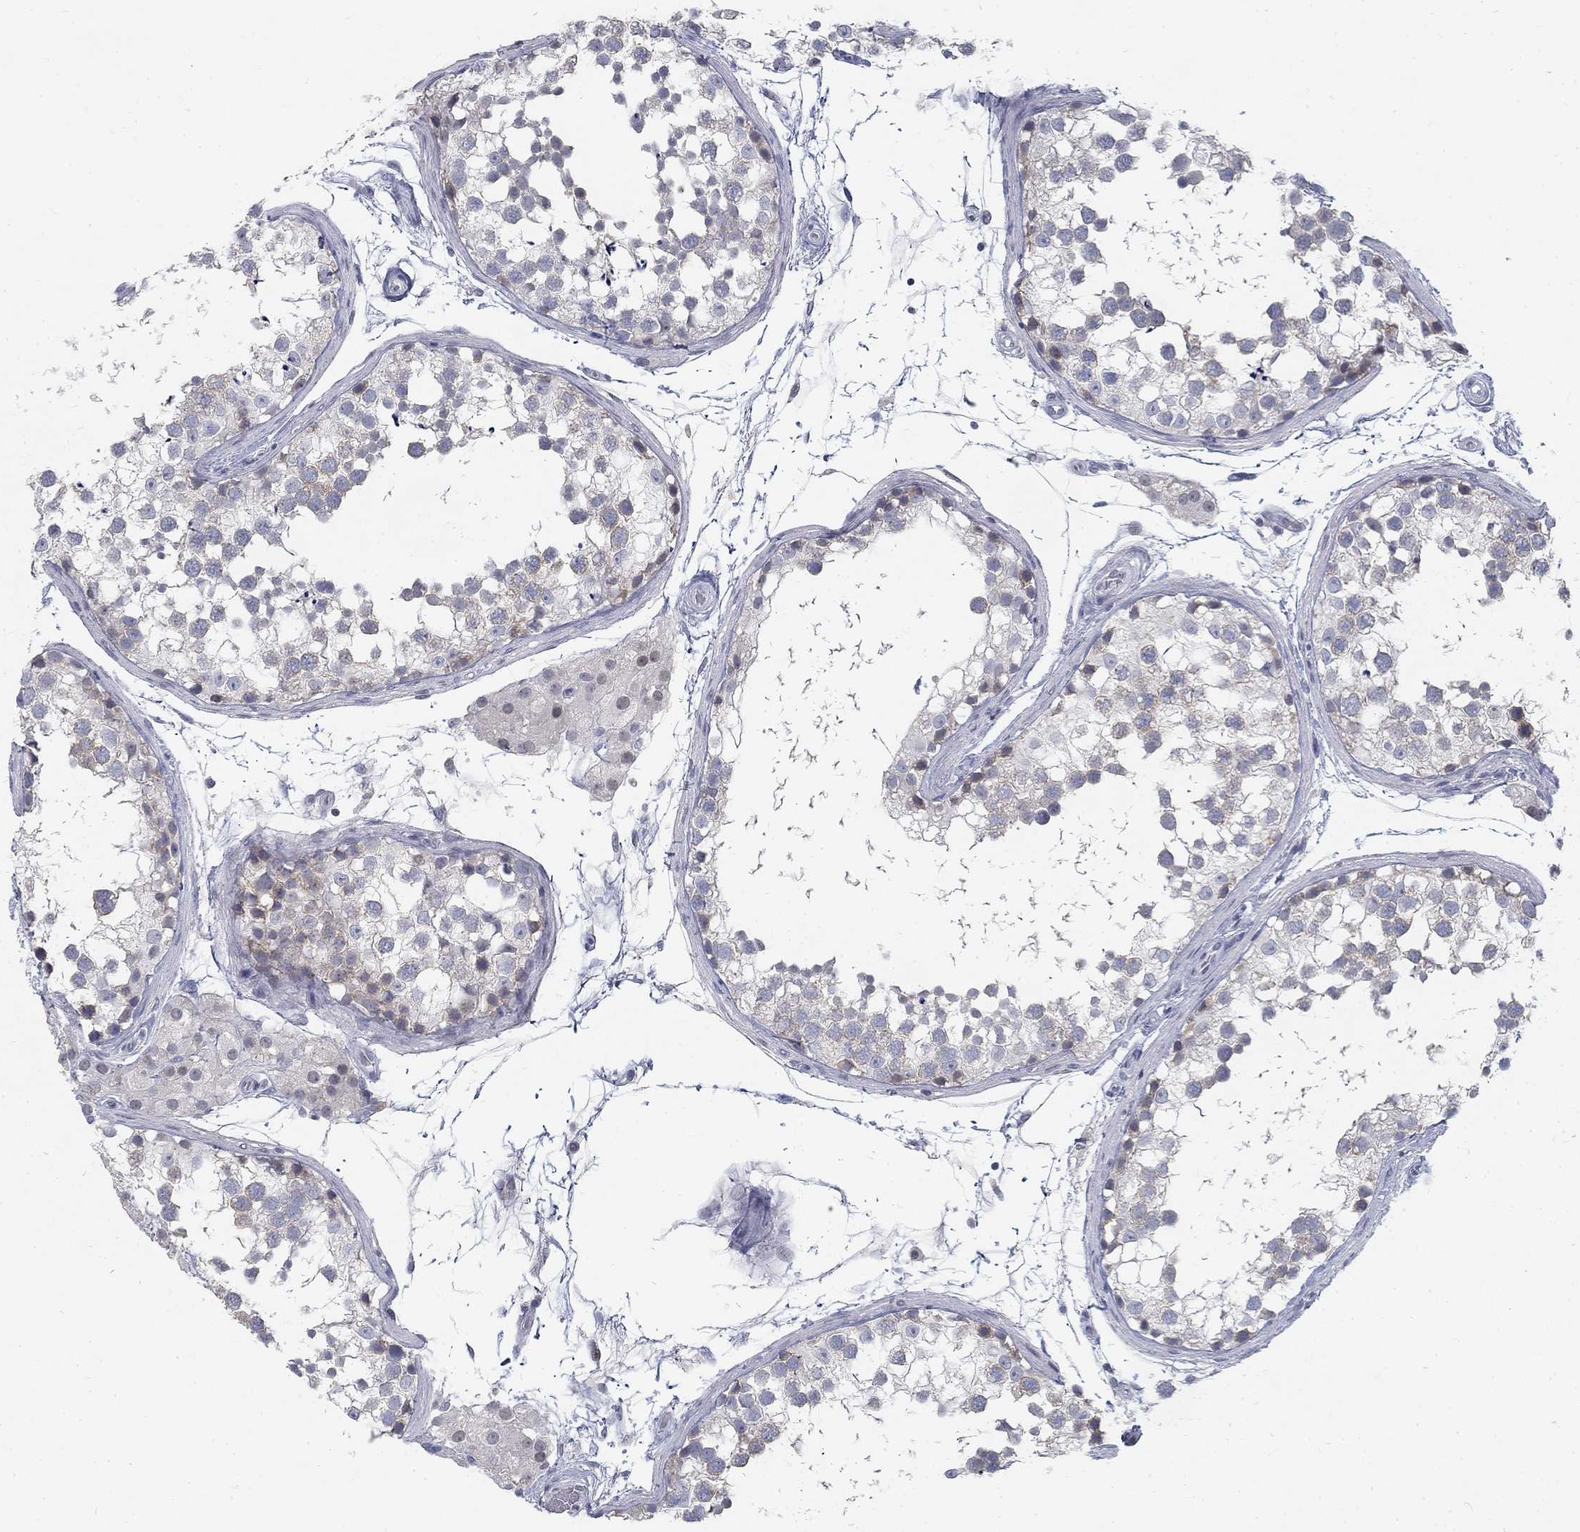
{"staining": {"intensity": "weak", "quantity": "<25%", "location": "cytoplasmic/membranous"}, "tissue": "testis", "cell_type": "Cells in seminiferous ducts", "image_type": "normal", "snomed": [{"axis": "morphology", "description": "Normal tissue, NOS"}, {"axis": "morphology", "description": "Seminoma, NOS"}, {"axis": "topography", "description": "Testis"}], "caption": "Cells in seminiferous ducts show no significant positivity in unremarkable testis. (DAB immunohistochemistry visualized using brightfield microscopy, high magnification).", "gene": "ATP1A3", "patient": {"sex": "male", "age": 65}}